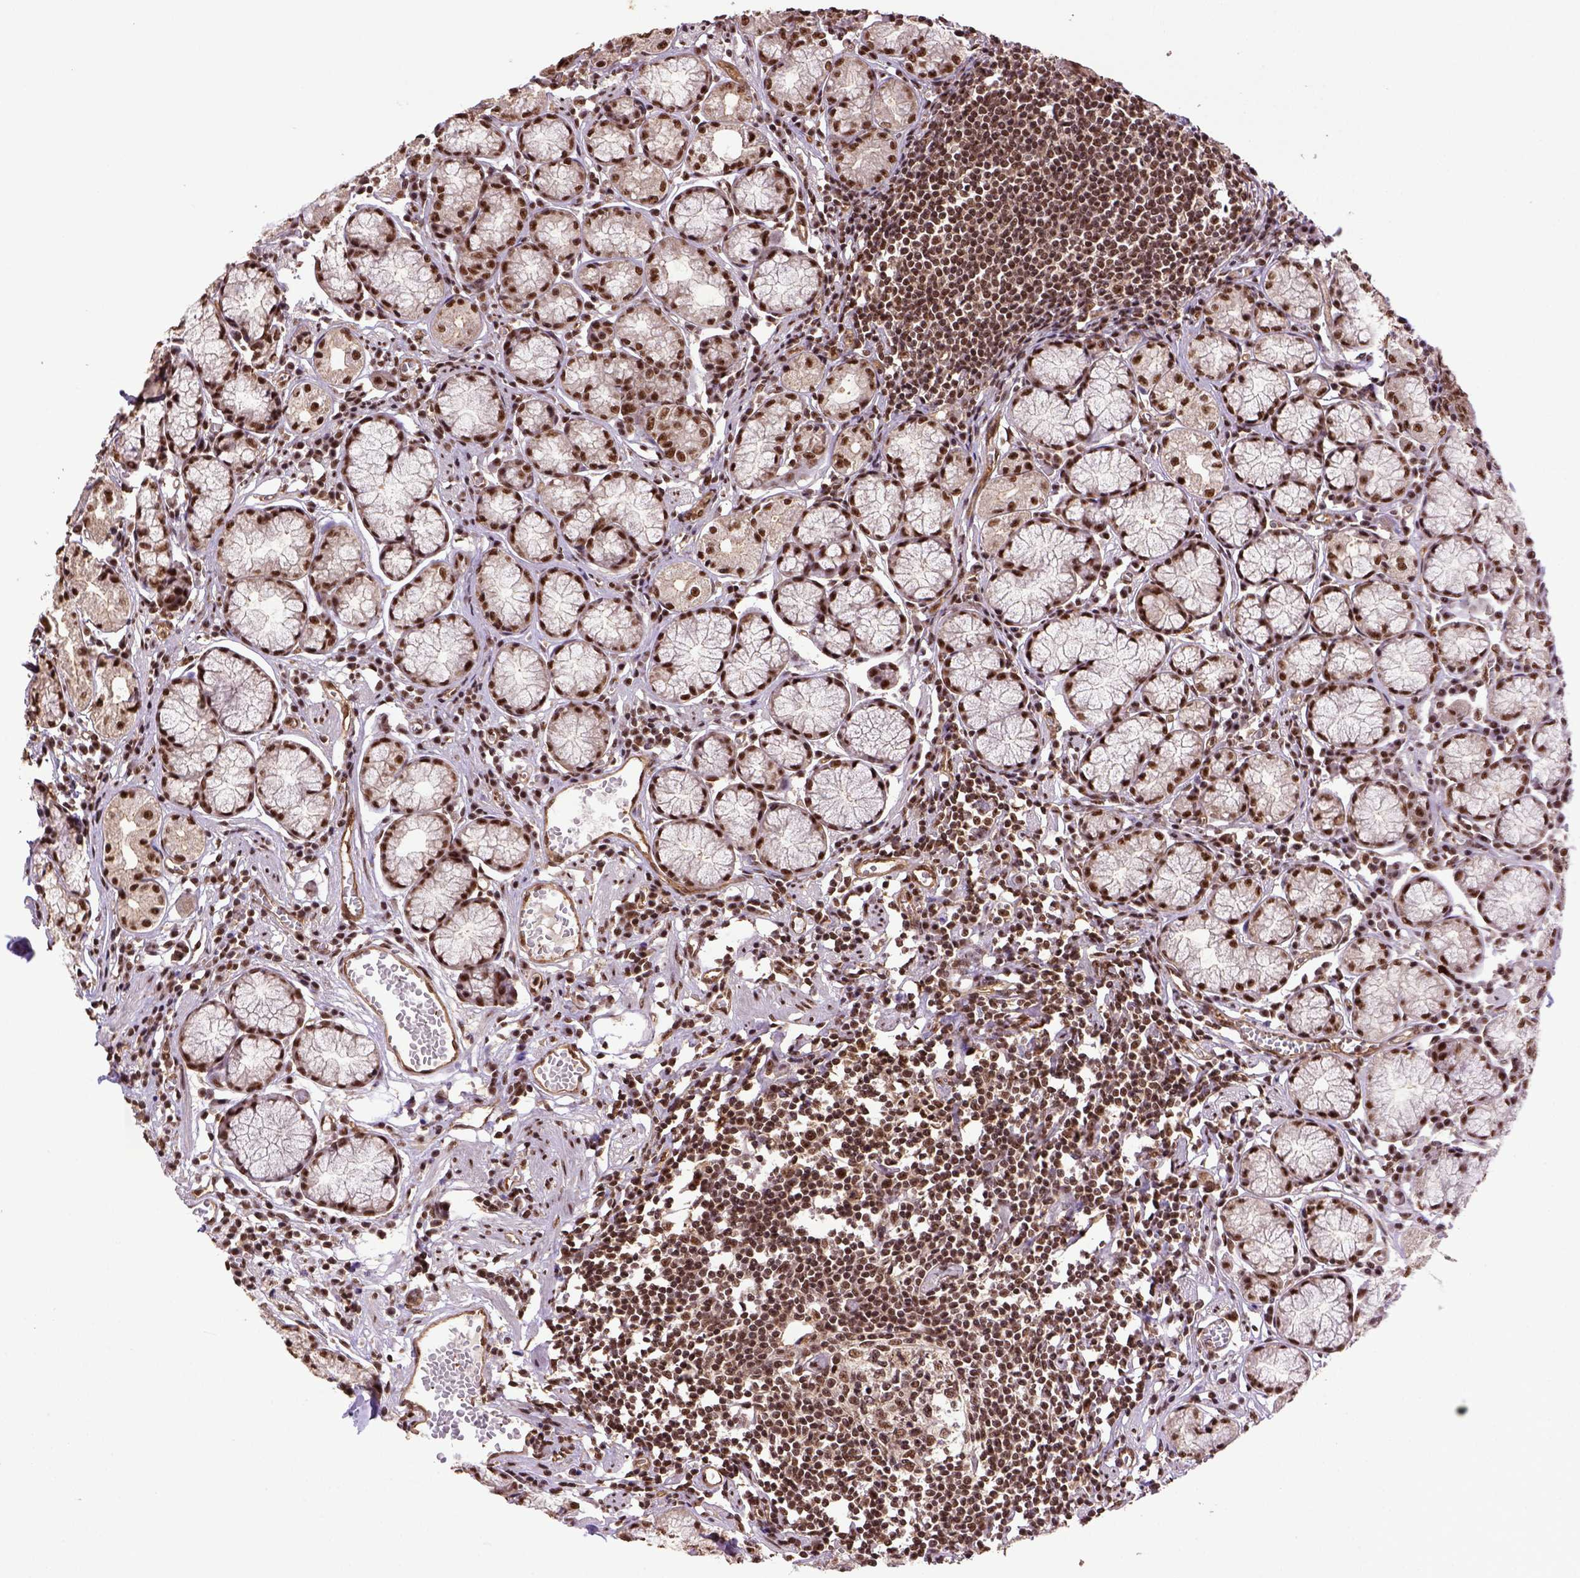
{"staining": {"intensity": "strong", "quantity": ">75%", "location": "nuclear"}, "tissue": "stomach", "cell_type": "Glandular cells", "image_type": "normal", "snomed": [{"axis": "morphology", "description": "Normal tissue, NOS"}, {"axis": "topography", "description": "Stomach"}], "caption": "A histopathology image of stomach stained for a protein demonstrates strong nuclear brown staining in glandular cells. (Brightfield microscopy of DAB IHC at high magnification).", "gene": "PPIG", "patient": {"sex": "male", "age": 55}}